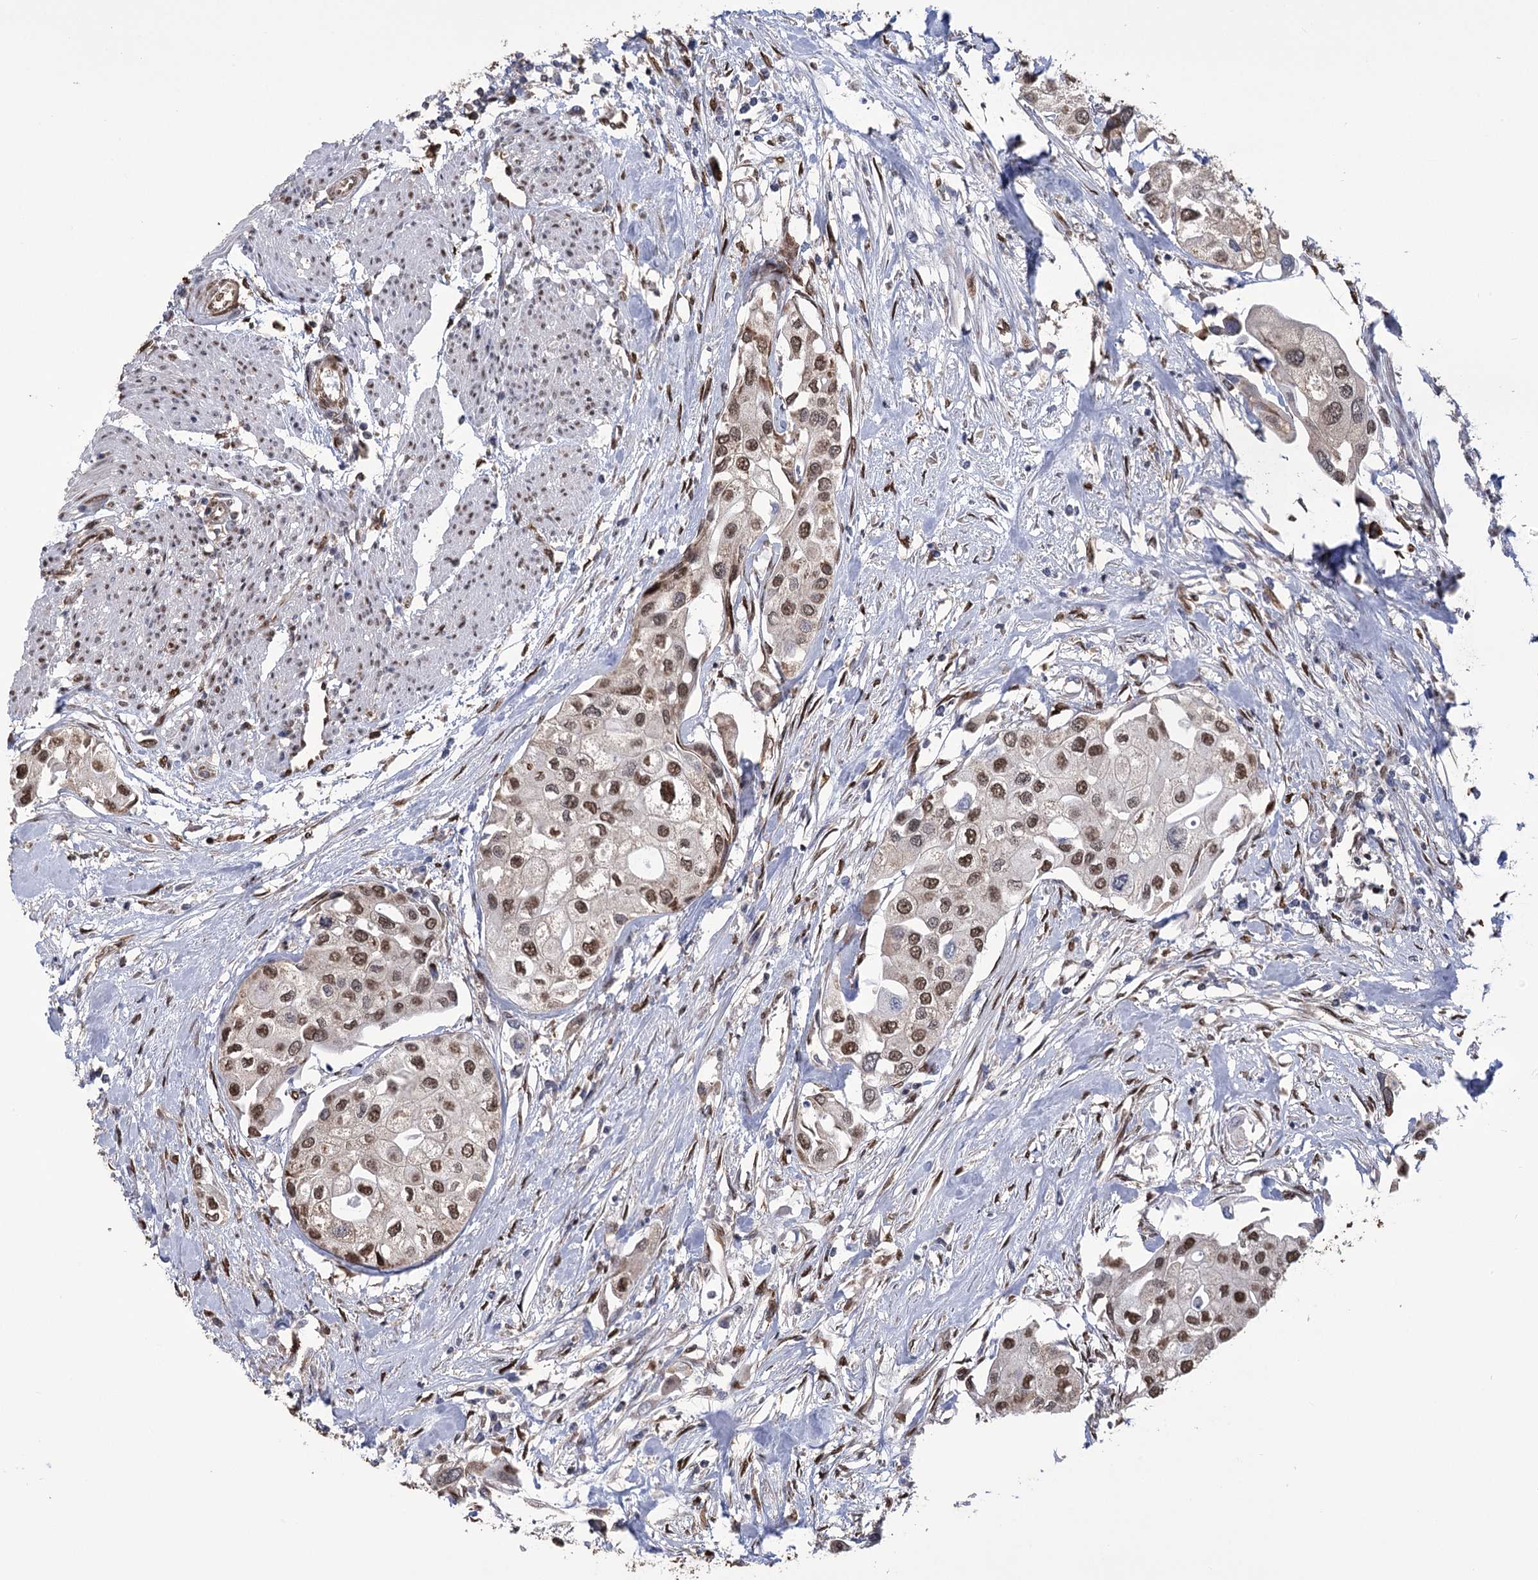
{"staining": {"intensity": "moderate", "quantity": ">75%", "location": "nuclear"}, "tissue": "urothelial cancer", "cell_type": "Tumor cells", "image_type": "cancer", "snomed": [{"axis": "morphology", "description": "Urothelial carcinoma, High grade"}, {"axis": "topography", "description": "Urinary bladder"}], "caption": "IHC of human urothelial cancer reveals medium levels of moderate nuclear staining in about >75% of tumor cells. (DAB (3,3'-diaminobenzidine) IHC, brown staining for protein, blue staining for nuclei).", "gene": "NFU1", "patient": {"sex": "male", "age": 64}}